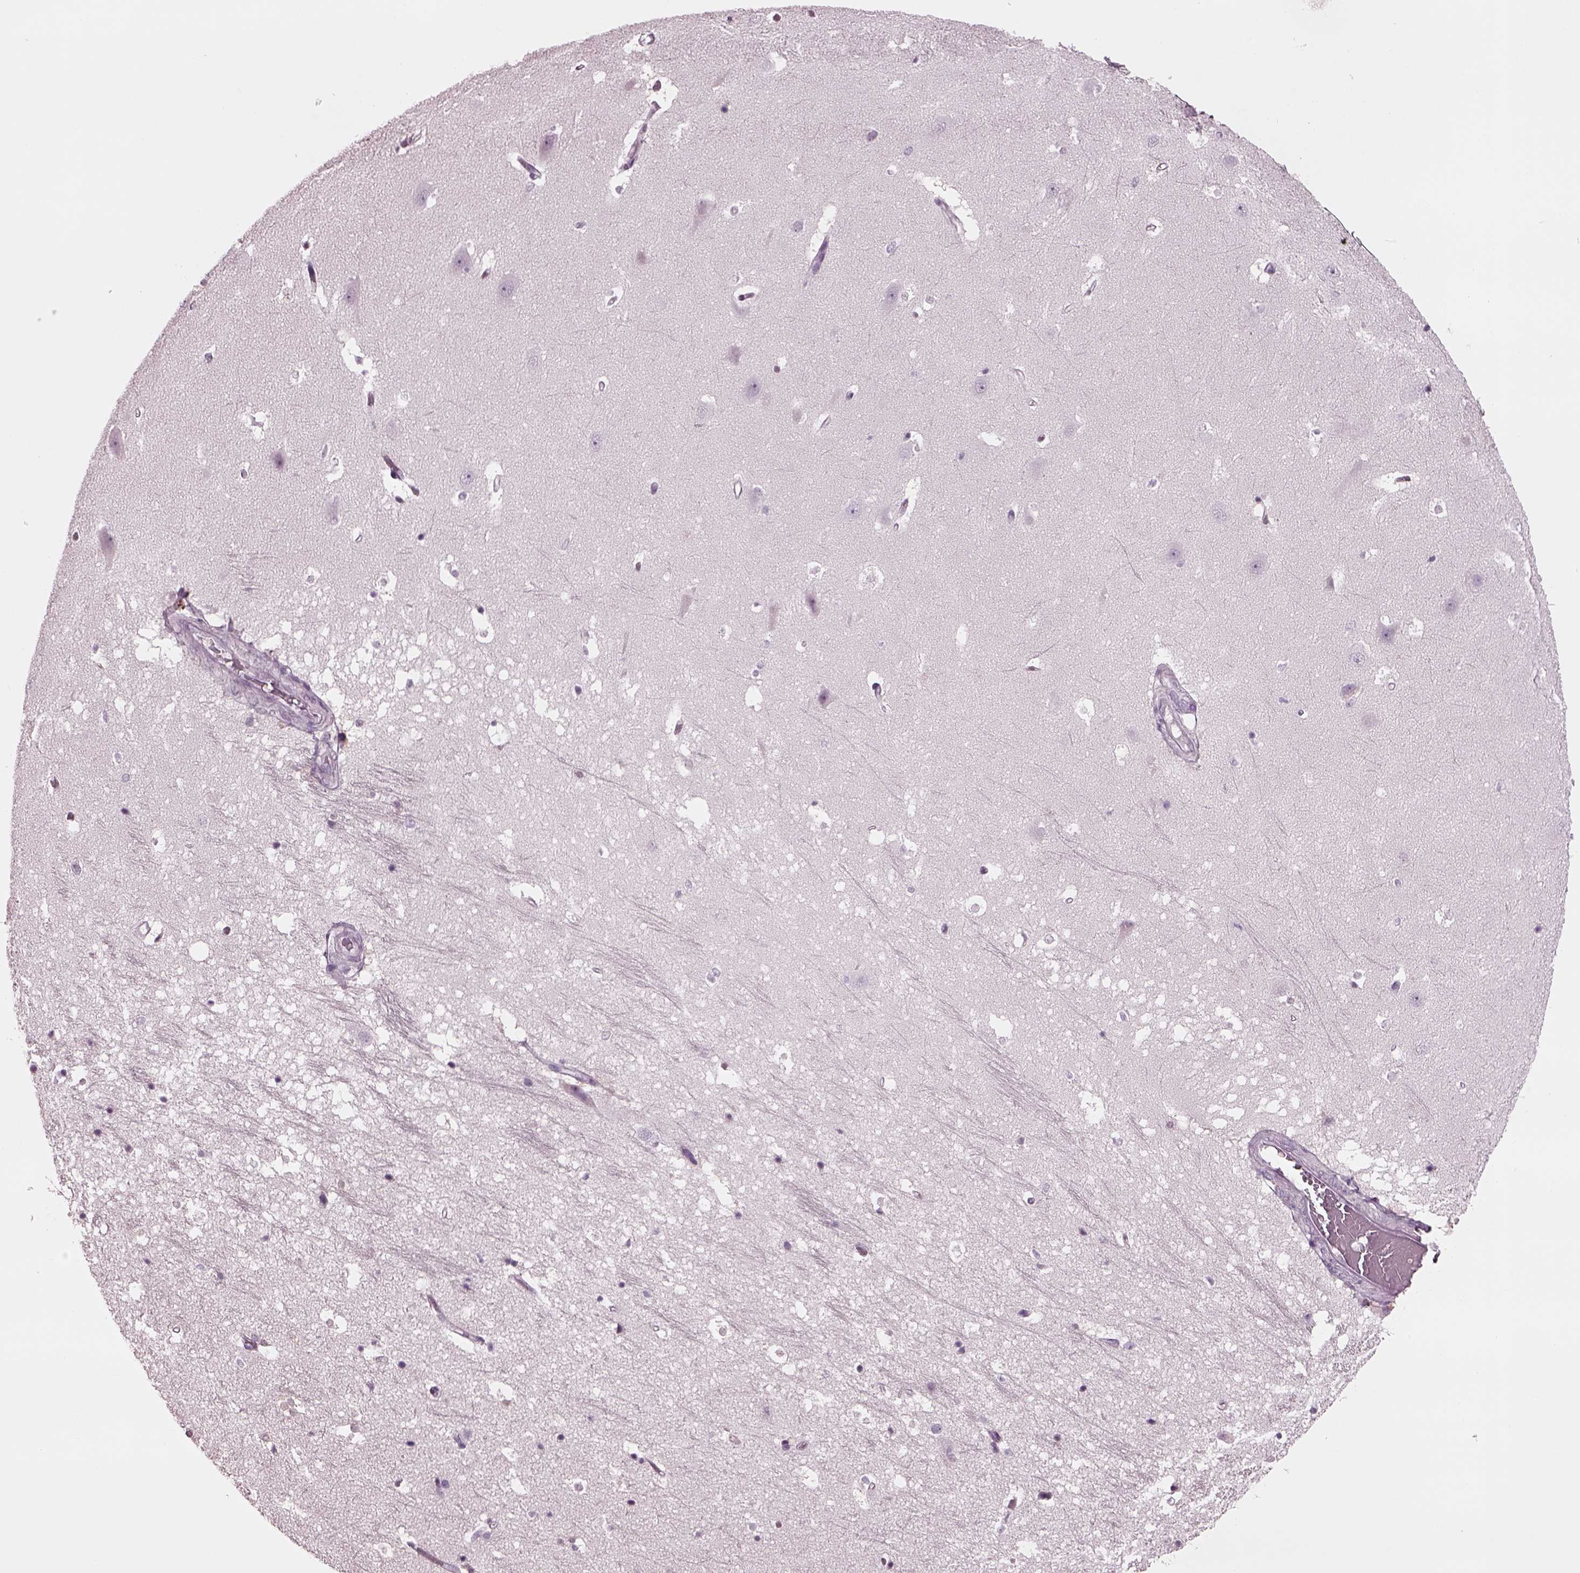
{"staining": {"intensity": "negative", "quantity": "none", "location": "none"}, "tissue": "hippocampus", "cell_type": "Glial cells", "image_type": "normal", "snomed": [{"axis": "morphology", "description": "Normal tissue, NOS"}, {"axis": "topography", "description": "Hippocampus"}], "caption": "High magnification brightfield microscopy of unremarkable hippocampus stained with DAB (3,3'-diaminobenzidine) (brown) and counterstained with hematoxylin (blue): glial cells show no significant positivity. (DAB (3,3'-diaminobenzidine) IHC, high magnification).", "gene": "TPPP2", "patient": {"sex": "male", "age": 44}}